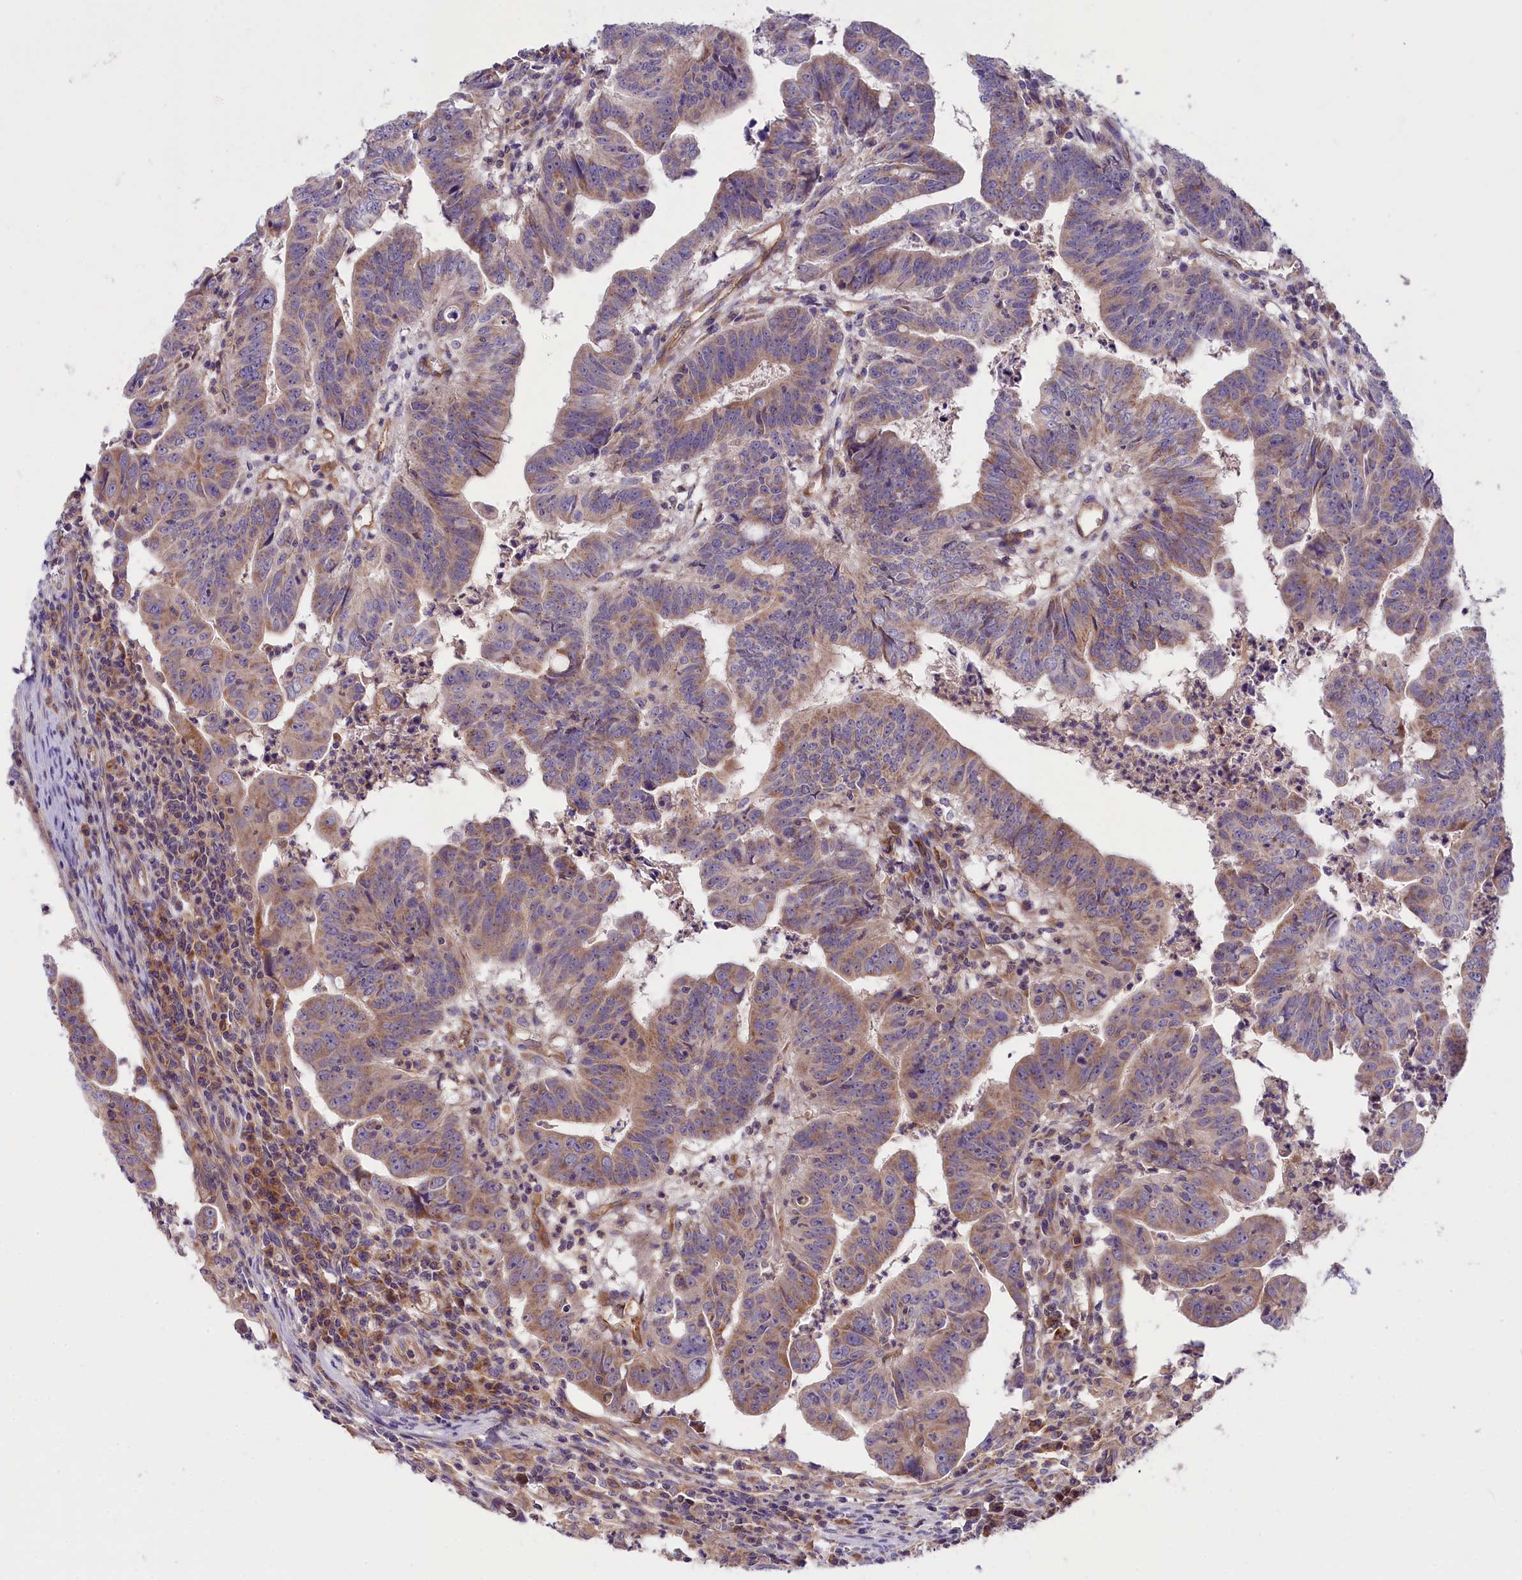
{"staining": {"intensity": "weak", "quantity": ">75%", "location": "cytoplasmic/membranous"}, "tissue": "colorectal cancer", "cell_type": "Tumor cells", "image_type": "cancer", "snomed": [{"axis": "morphology", "description": "Adenocarcinoma, NOS"}, {"axis": "topography", "description": "Rectum"}], "caption": "A low amount of weak cytoplasmic/membranous expression is present in about >75% of tumor cells in colorectal cancer (adenocarcinoma) tissue. The staining is performed using DAB (3,3'-diaminobenzidine) brown chromogen to label protein expression. The nuclei are counter-stained blue using hematoxylin.", "gene": "DNAJB9", "patient": {"sex": "male", "age": 69}}